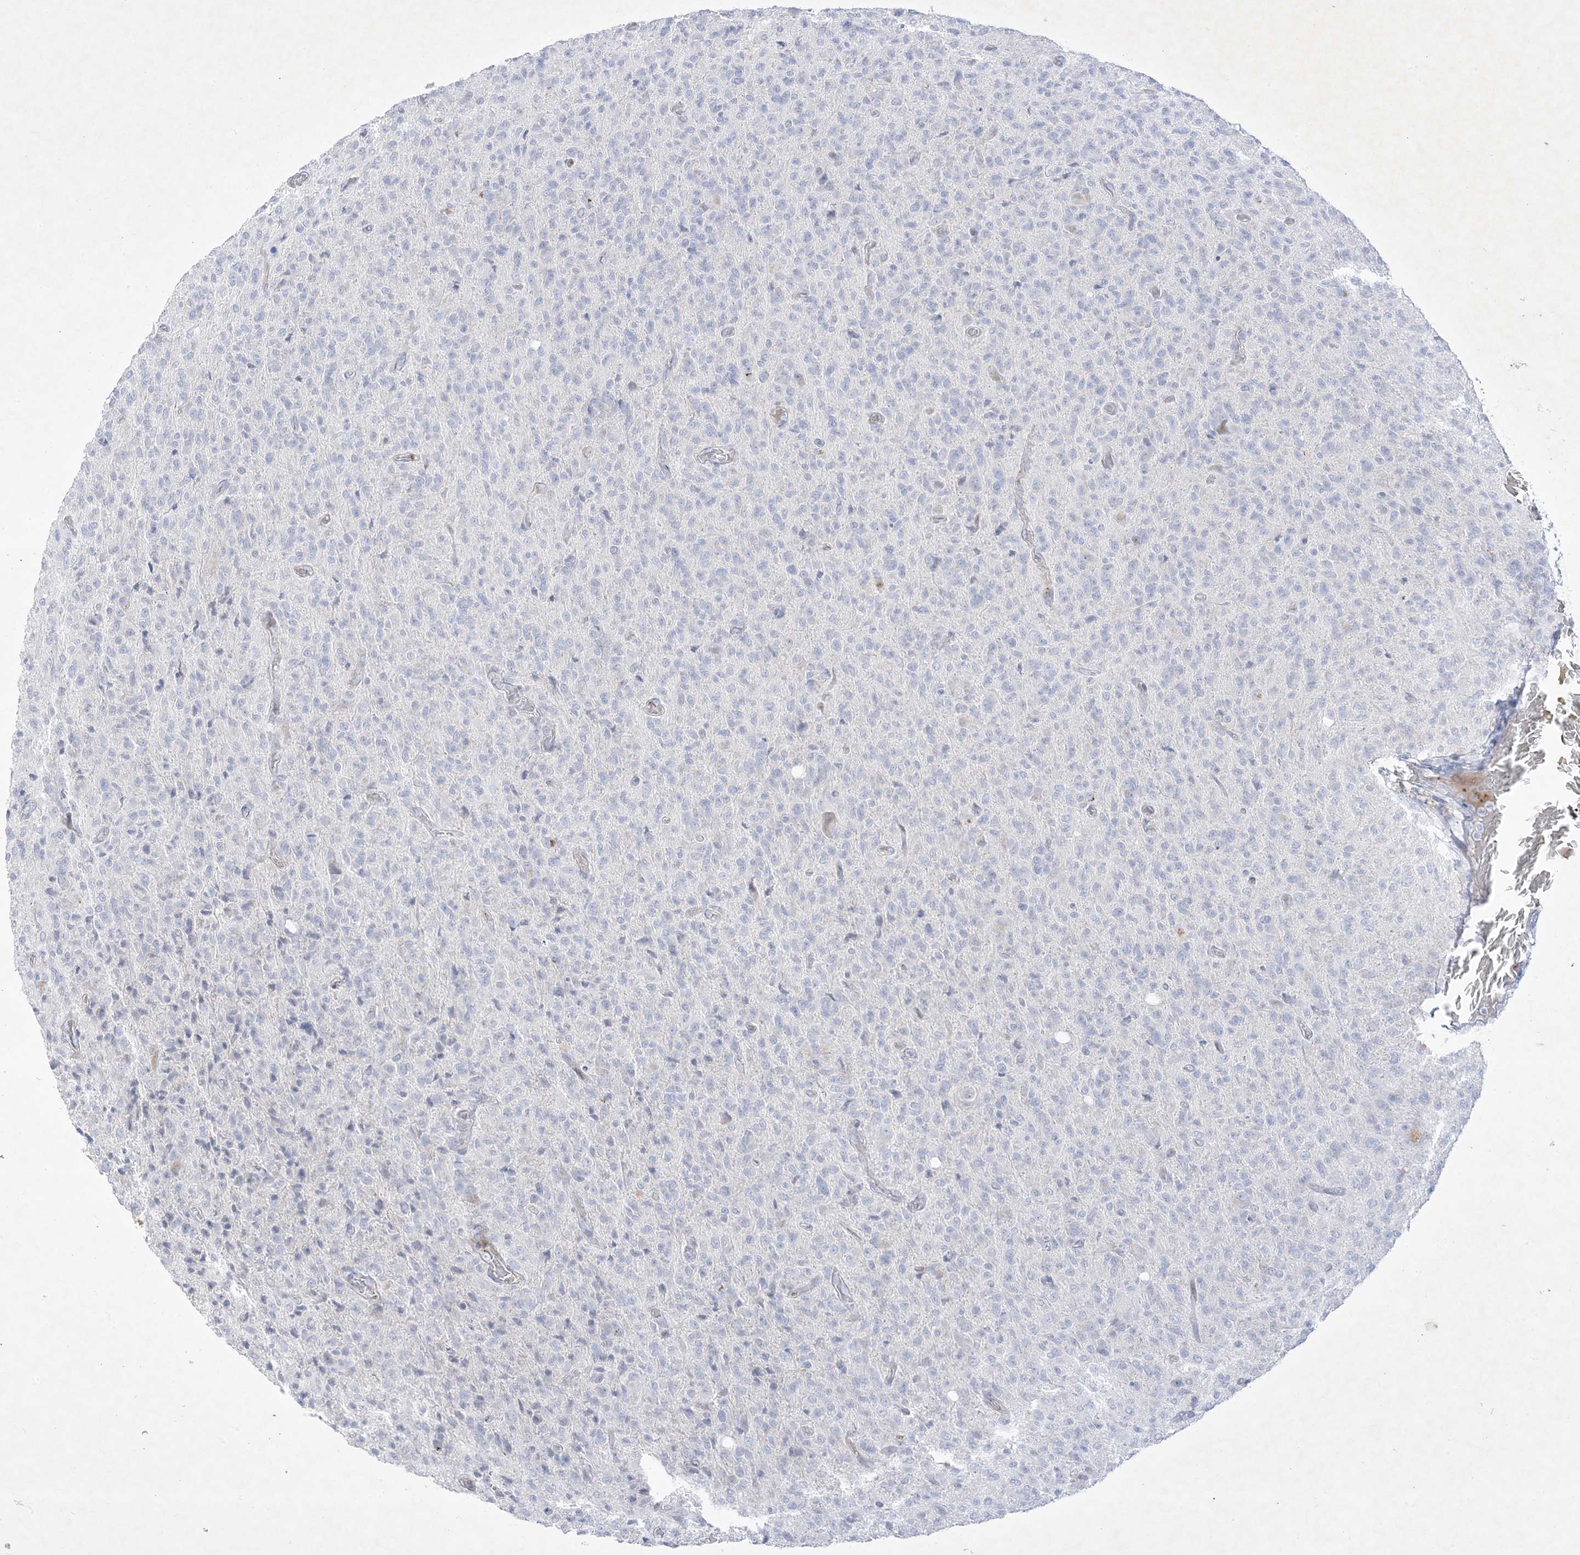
{"staining": {"intensity": "negative", "quantity": "none", "location": "none"}, "tissue": "glioma", "cell_type": "Tumor cells", "image_type": "cancer", "snomed": [{"axis": "morphology", "description": "Glioma, malignant, High grade"}, {"axis": "topography", "description": "Brain"}], "caption": "DAB (3,3'-diaminobenzidine) immunohistochemical staining of human glioma shows no significant expression in tumor cells. Nuclei are stained in blue.", "gene": "B3GNT7", "patient": {"sex": "female", "age": 57}}